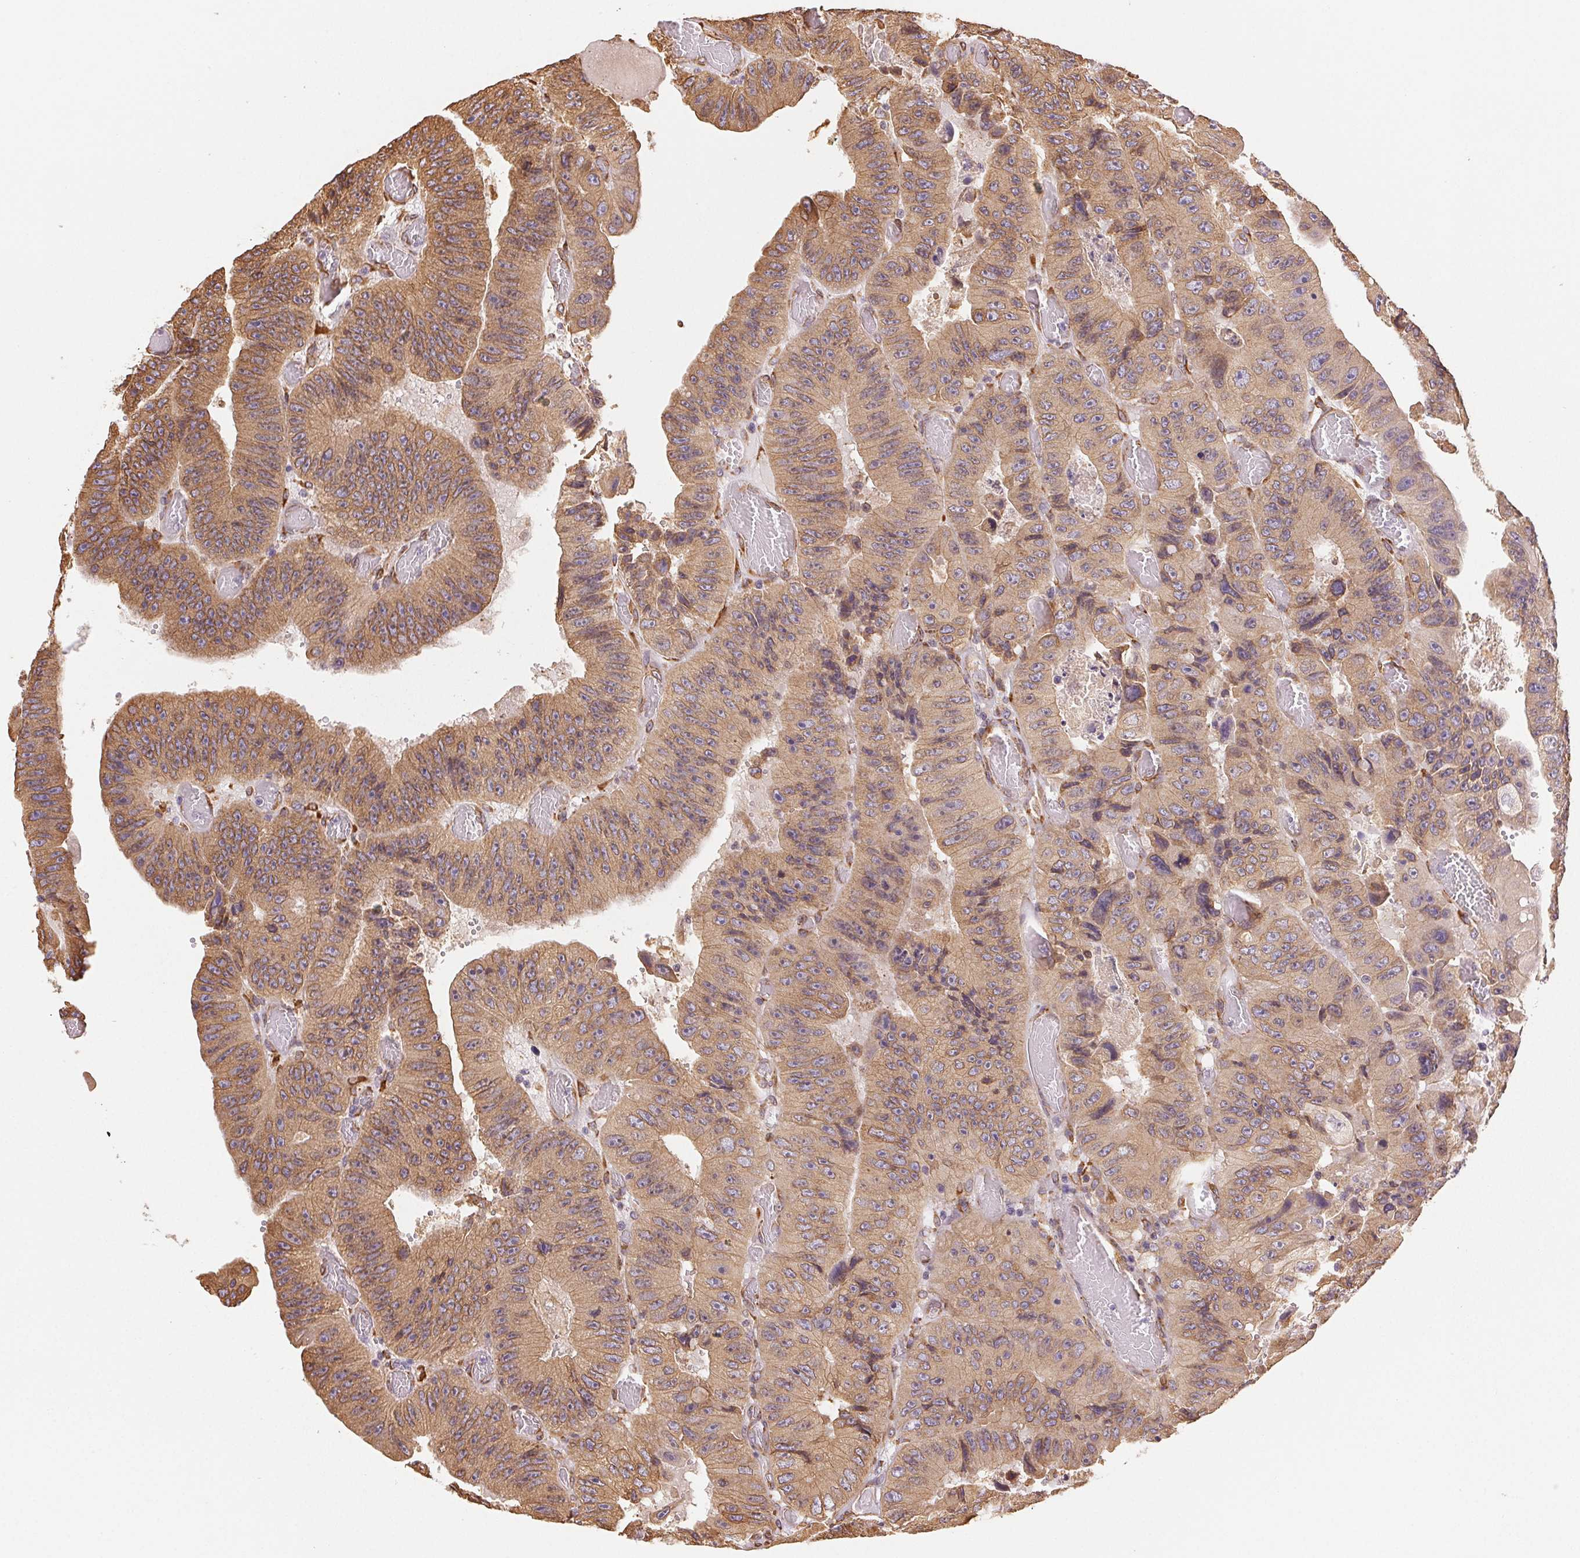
{"staining": {"intensity": "moderate", "quantity": ">75%", "location": "cytoplasmic/membranous"}, "tissue": "colorectal cancer", "cell_type": "Tumor cells", "image_type": "cancer", "snomed": [{"axis": "morphology", "description": "Adenocarcinoma, NOS"}, {"axis": "topography", "description": "Colon"}], "caption": "Colorectal cancer (adenocarcinoma) tissue demonstrates moderate cytoplasmic/membranous positivity in approximately >75% of tumor cells, visualized by immunohistochemistry. (Brightfield microscopy of DAB IHC at high magnification).", "gene": "RCN3", "patient": {"sex": "female", "age": 84}}